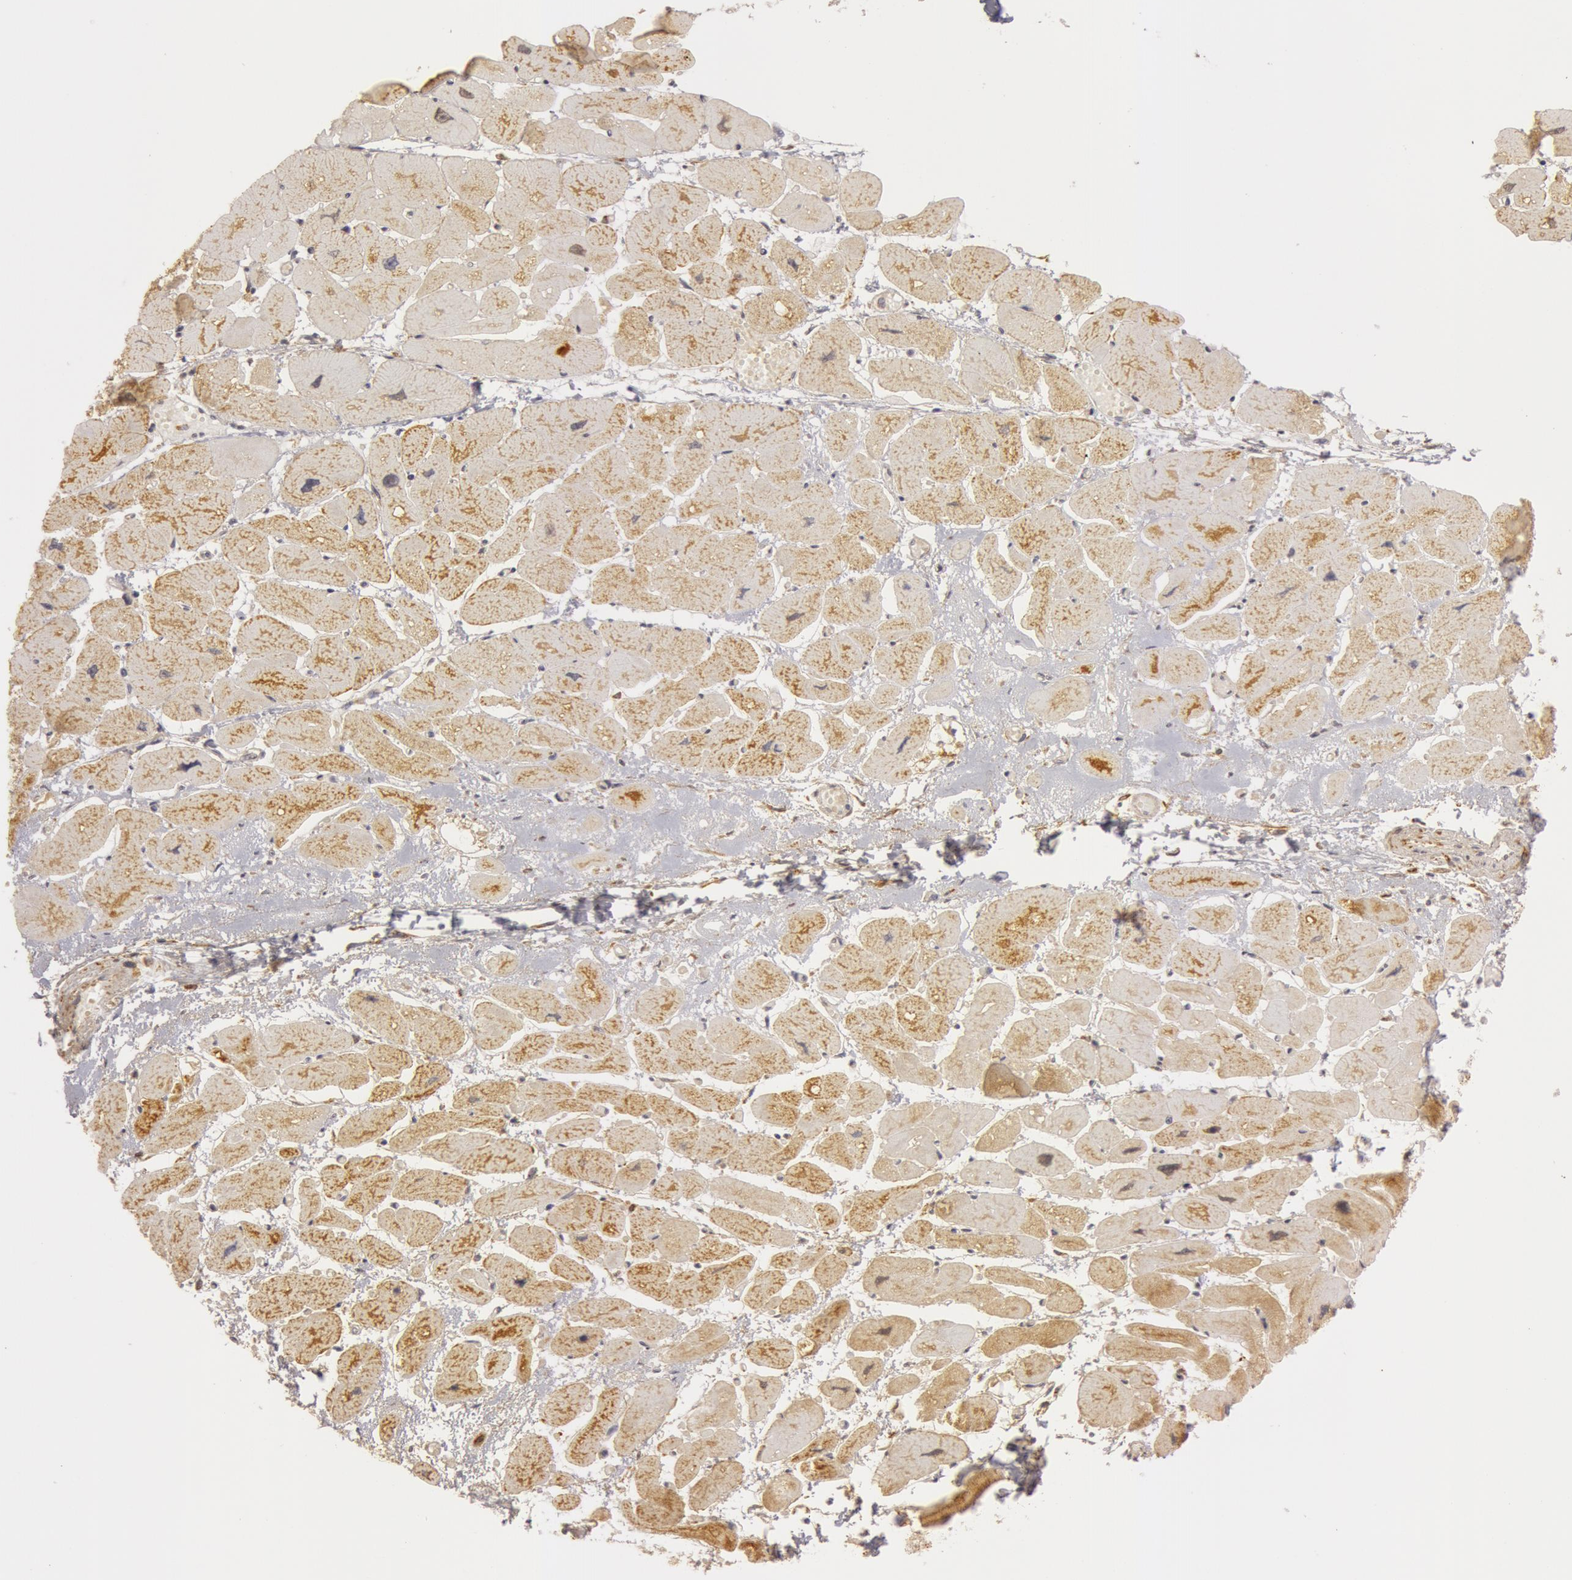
{"staining": {"intensity": "negative", "quantity": "none", "location": "none"}, "tissue": "heart muscle", "cell_type": "Cardiomyocytes", "image_type": "normal", "snomed": [{"axis": "morphology", "description": "Normal tissue, NOS"}, {"axis": "topography", "description": "Heart"}], "caption": "IHC micrograph of normal human heart muscle stained for a protein (brown), which reveals no staining in cardiomyocytes. (DAB IHC visualized using brightfield microscopy, high magnification).", "gene": "C7", "patient": {"sex": "female", "age": 54}}